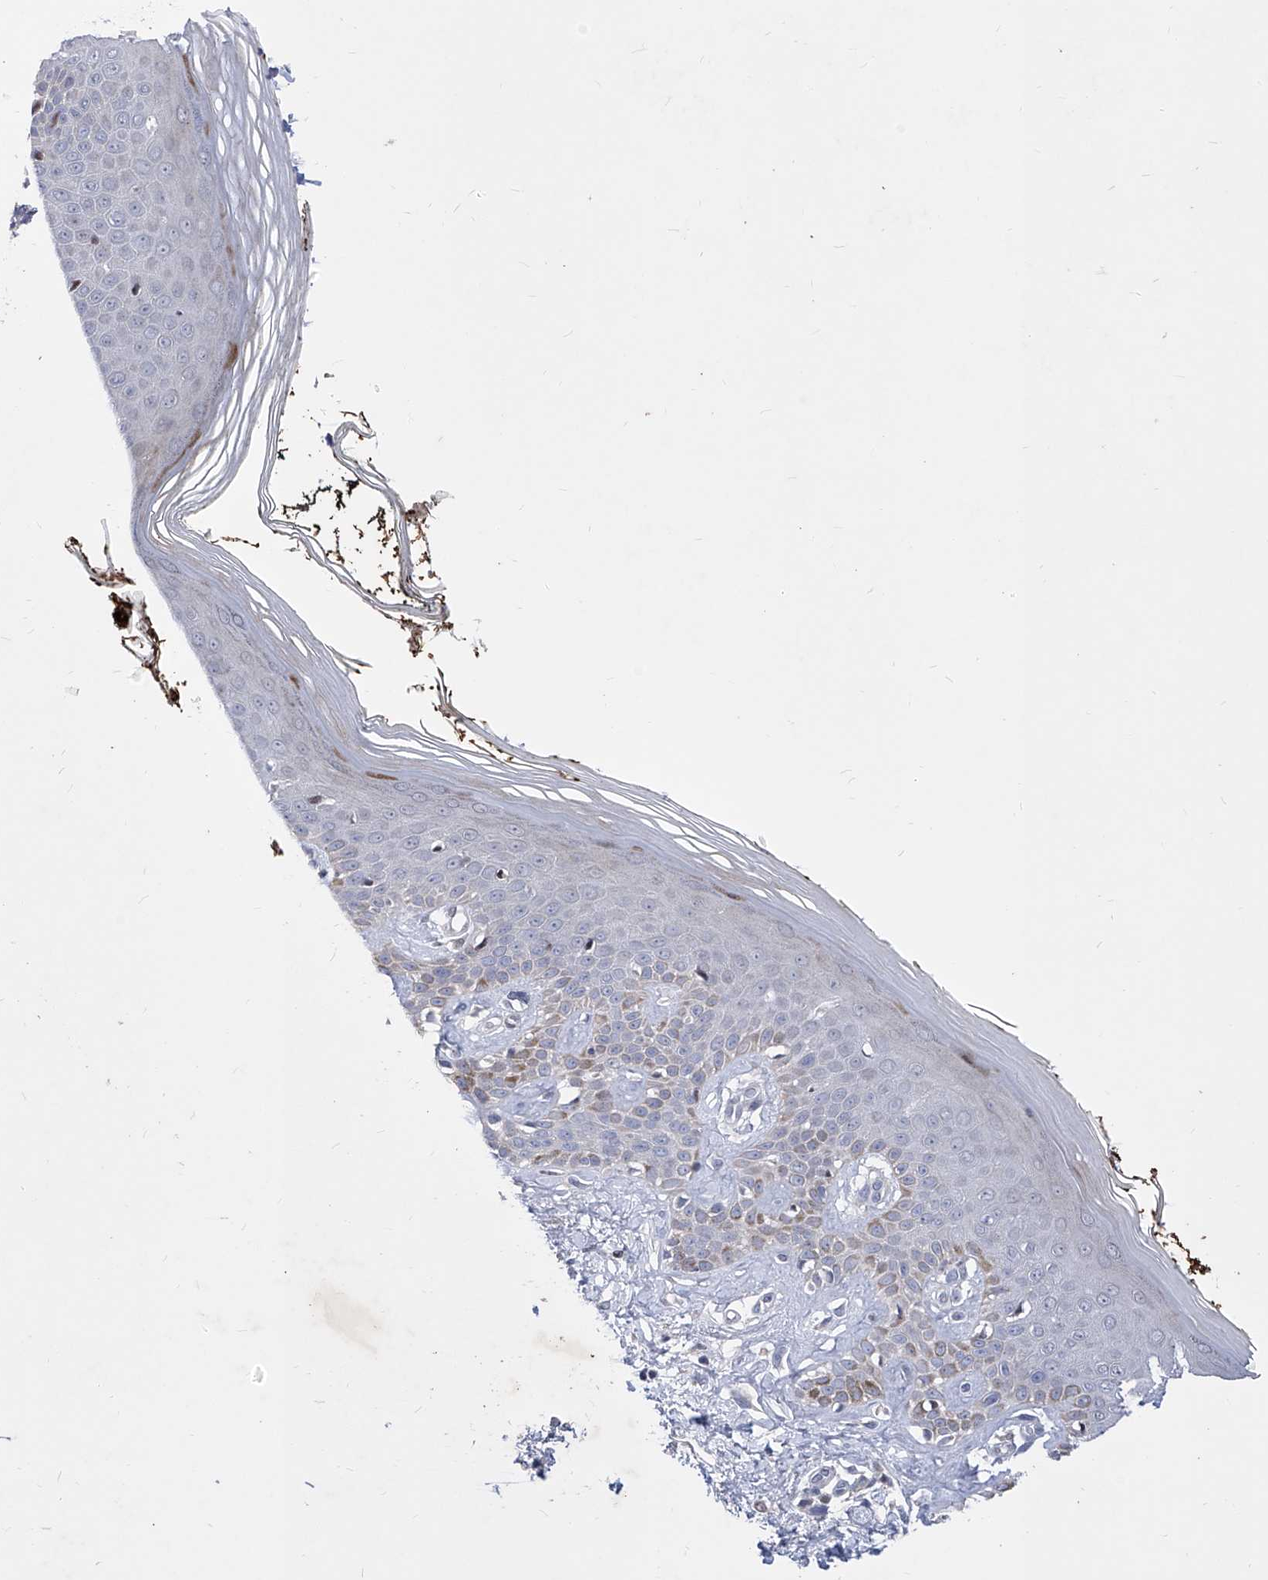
{"staining": {"intensity": "negative", "quantity": "none", "location": "none"}, "tissue": "skin", "cell_type": "Fibroblasts", "image_type": "normal", "snomed": [{"axis": "morphology", "description": "Normal tissue, NOS"}, {"axis": "topography", "description": "Skin"}], "caption": "Immunohistochemical staining of normal skin reveals no significant expression in fibroblasts. Brightfield microscopy of immunohistochemistry (IHC) stained with DAB (3,3'-diaminobenzidine) (brown) and hematoxylin (blue), captured at high magnification.", "gene": "NUFIP1", "patient": {"sex": "female", "age": 64}}